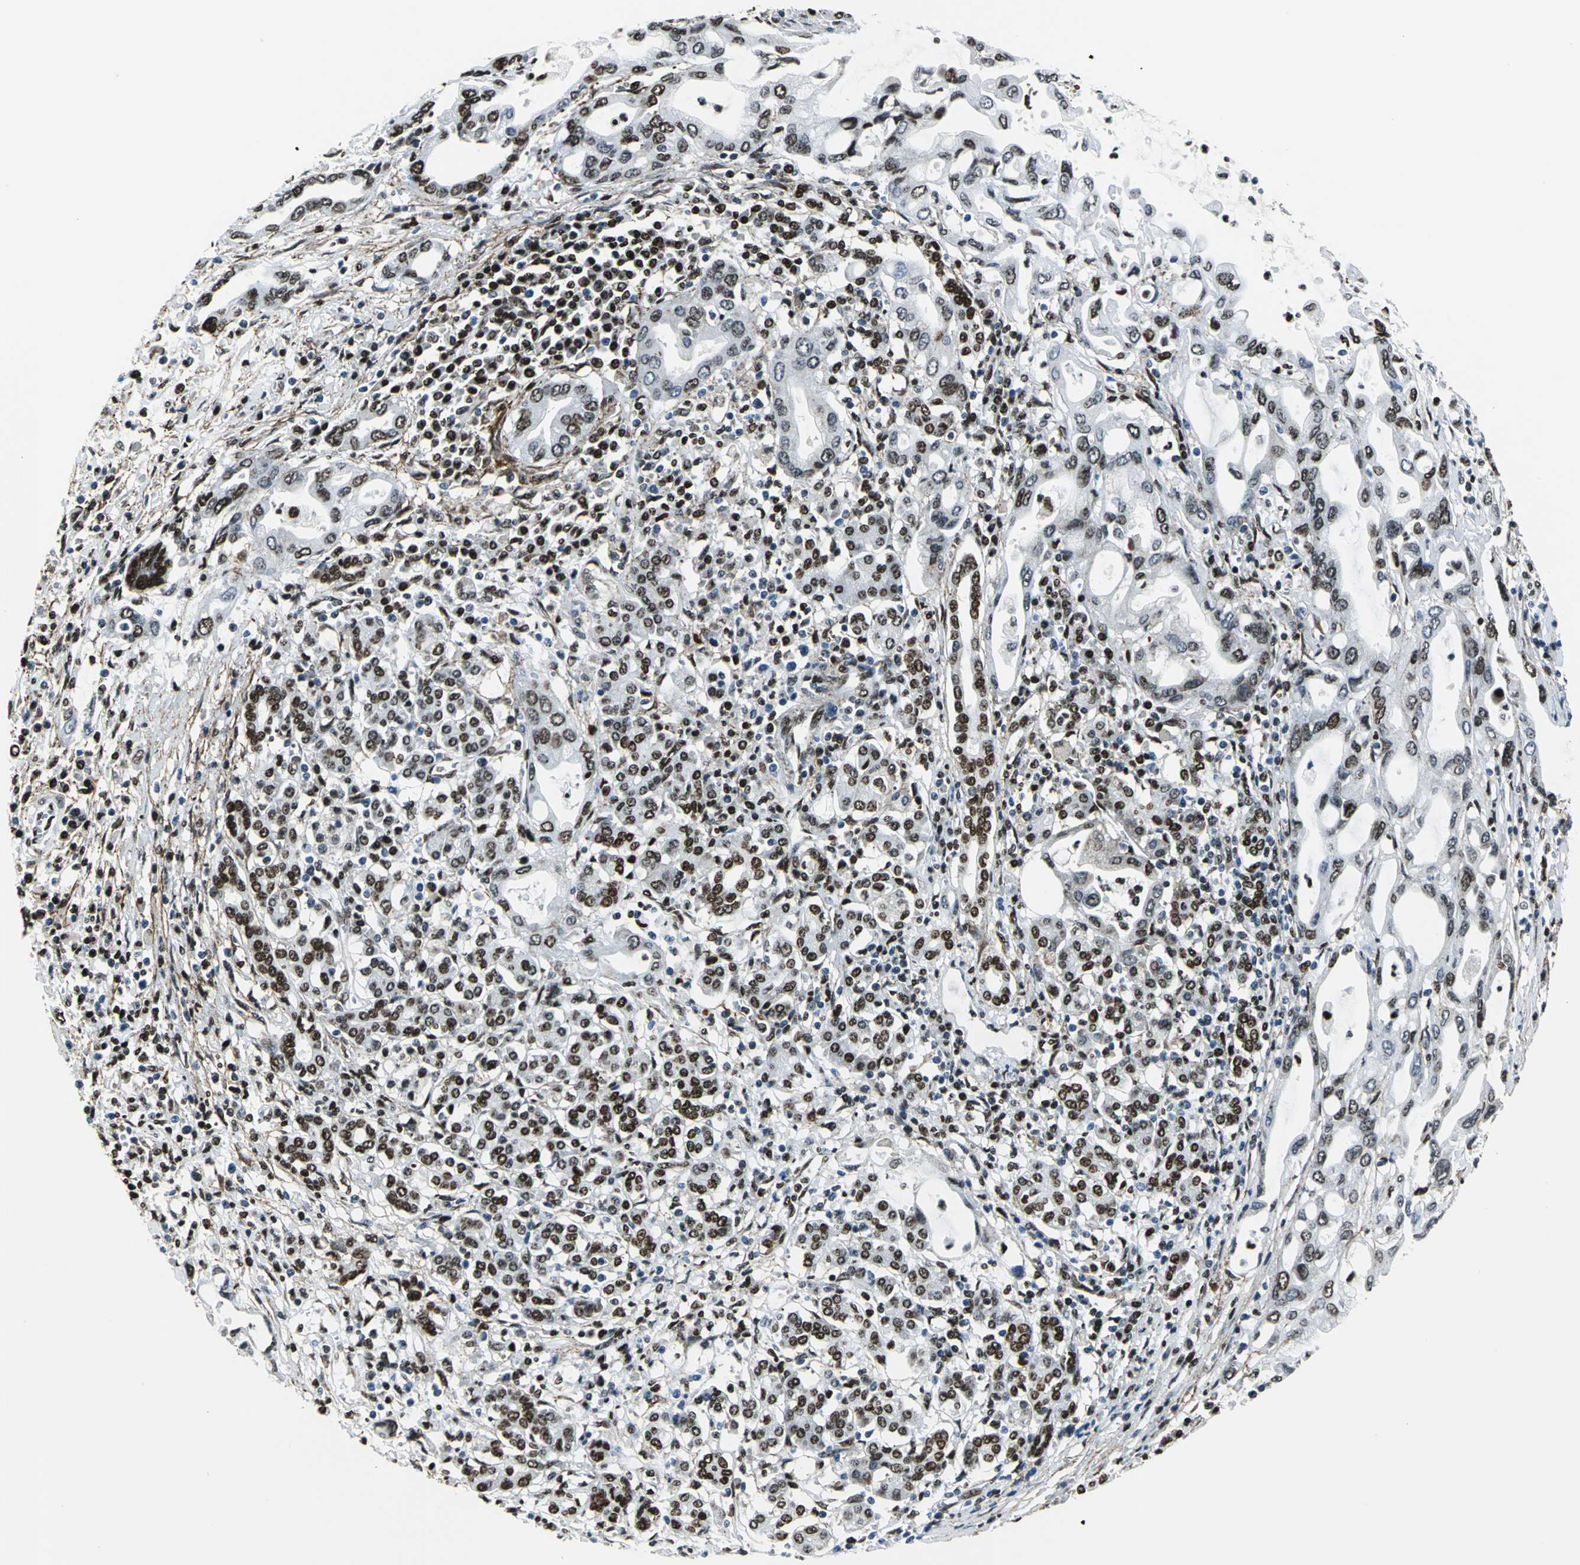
{"staining": {"intensity": "moderate", "quantity": ">75%", "location": "nuclear"}, "tissue": "pancreatic cancer", "cell_type": "Tumor cells", "image_type": "cancer", "snomed": [{"axis": "morphology", "description": "Adenocarcinoma, NOS"}, {"axis": "topography", "description": "Pancreas"}], "caption": "This histopathology image reveals adenocarcinoma (pancreatic) stained with immunohistochemistry (IHC) to label a protein in brown. The nuclear of tumor cells show moderate positivity for the protein. Nuclei are counter-stained blue.", "gene": "APEX1", "patient": {"sex": "female", "age": 57}}